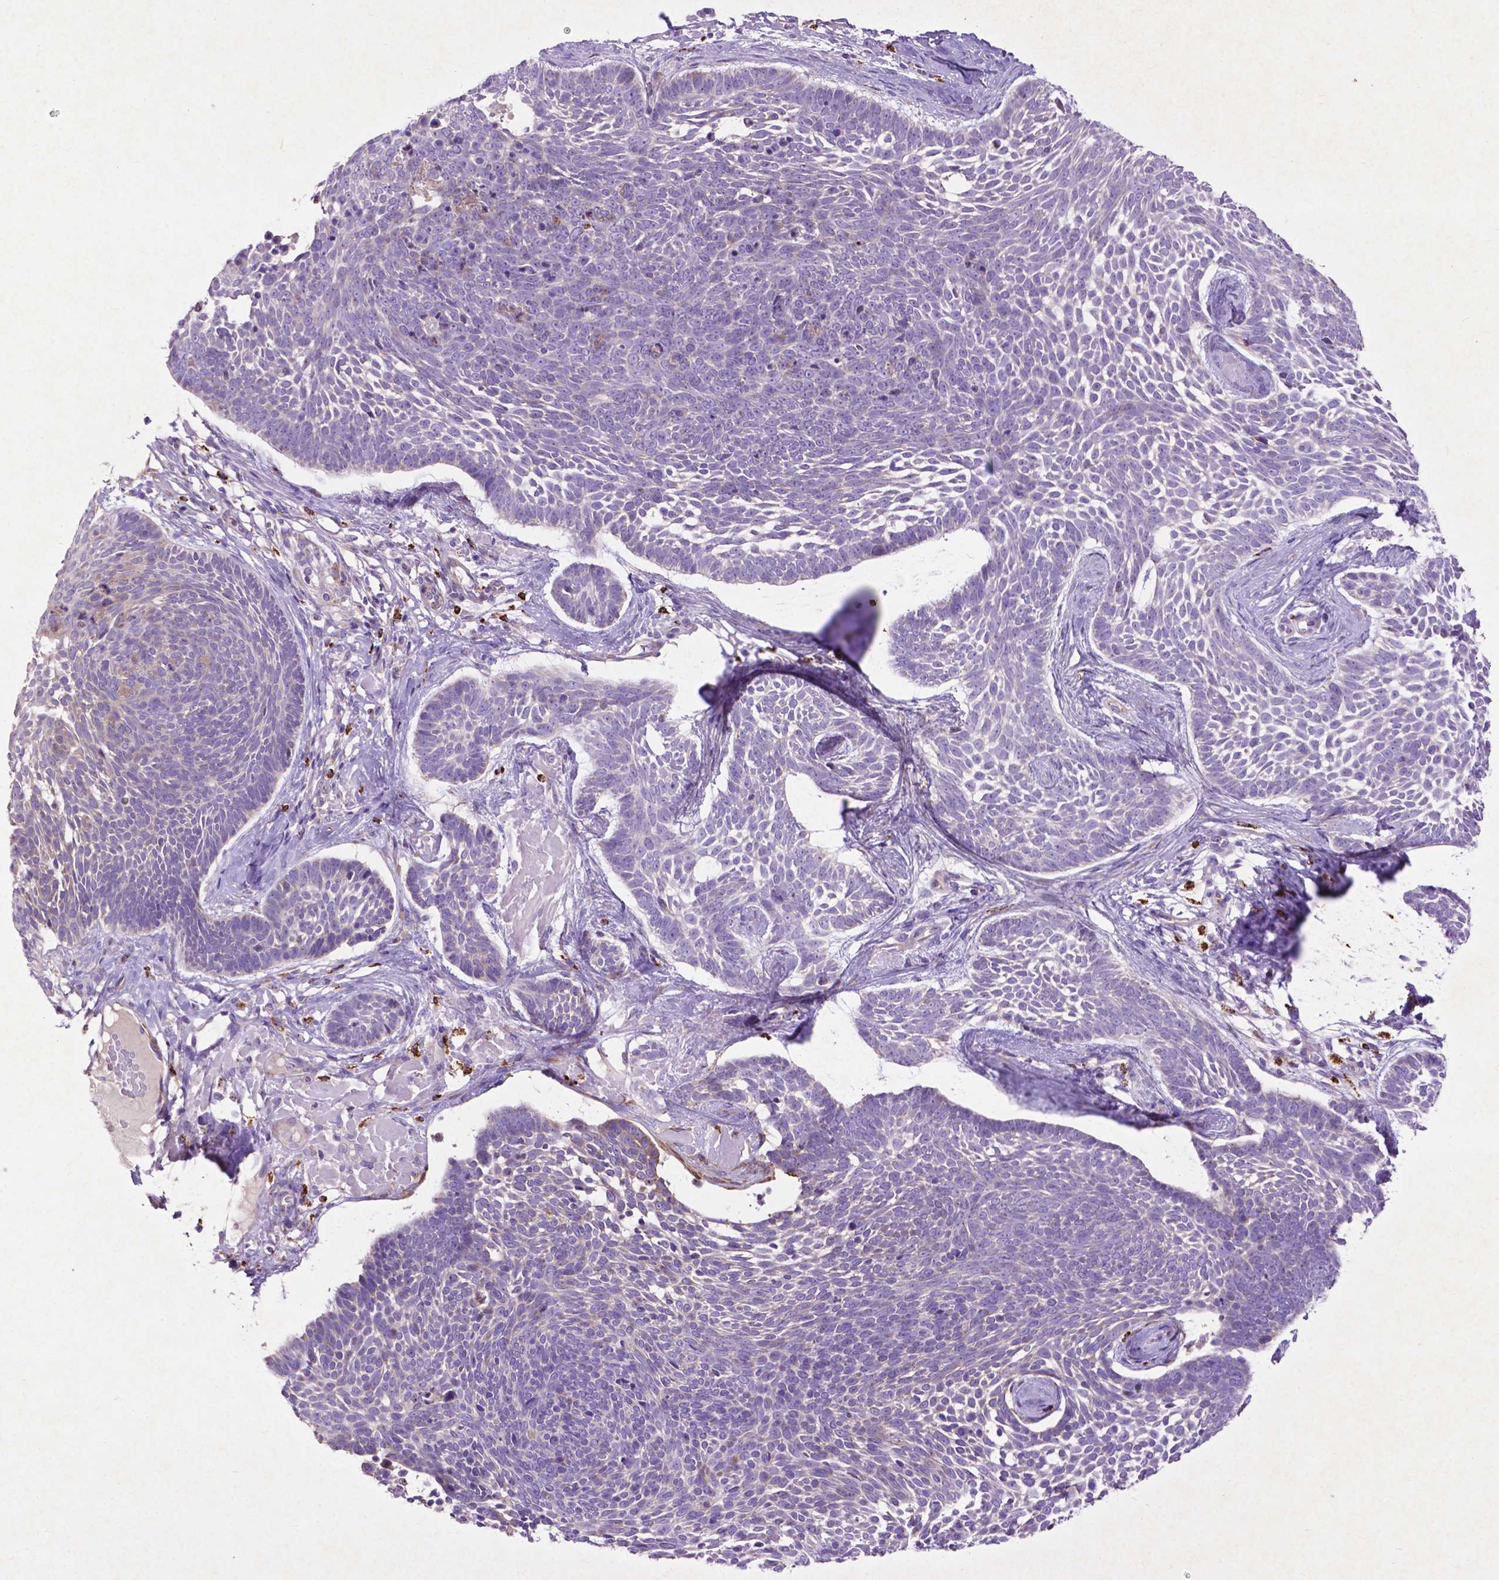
{"staining": {"intensity": "negative", "quantity": "none", "location": "none"}, "tissue": "skin cancer", "cell_type": "Tumor cells", "image_type": "cancer", "snomed": [{"axis": "morphology", "description": "Basal cell carcinoma"}, {"axis": "topography", "description": "Skin"}], "caption": "Immunohistochemistry histopathology image of human skin cancer stained for a protein (brown), which shows no staining in tumor cells. (Brightfield microscopy of DAB (3,3'-diaminobenzidine) immunohistochemistry (IHC) at high magnification).", "gene": "THEGL", "patient": {"sex": "male", "age": 85}}